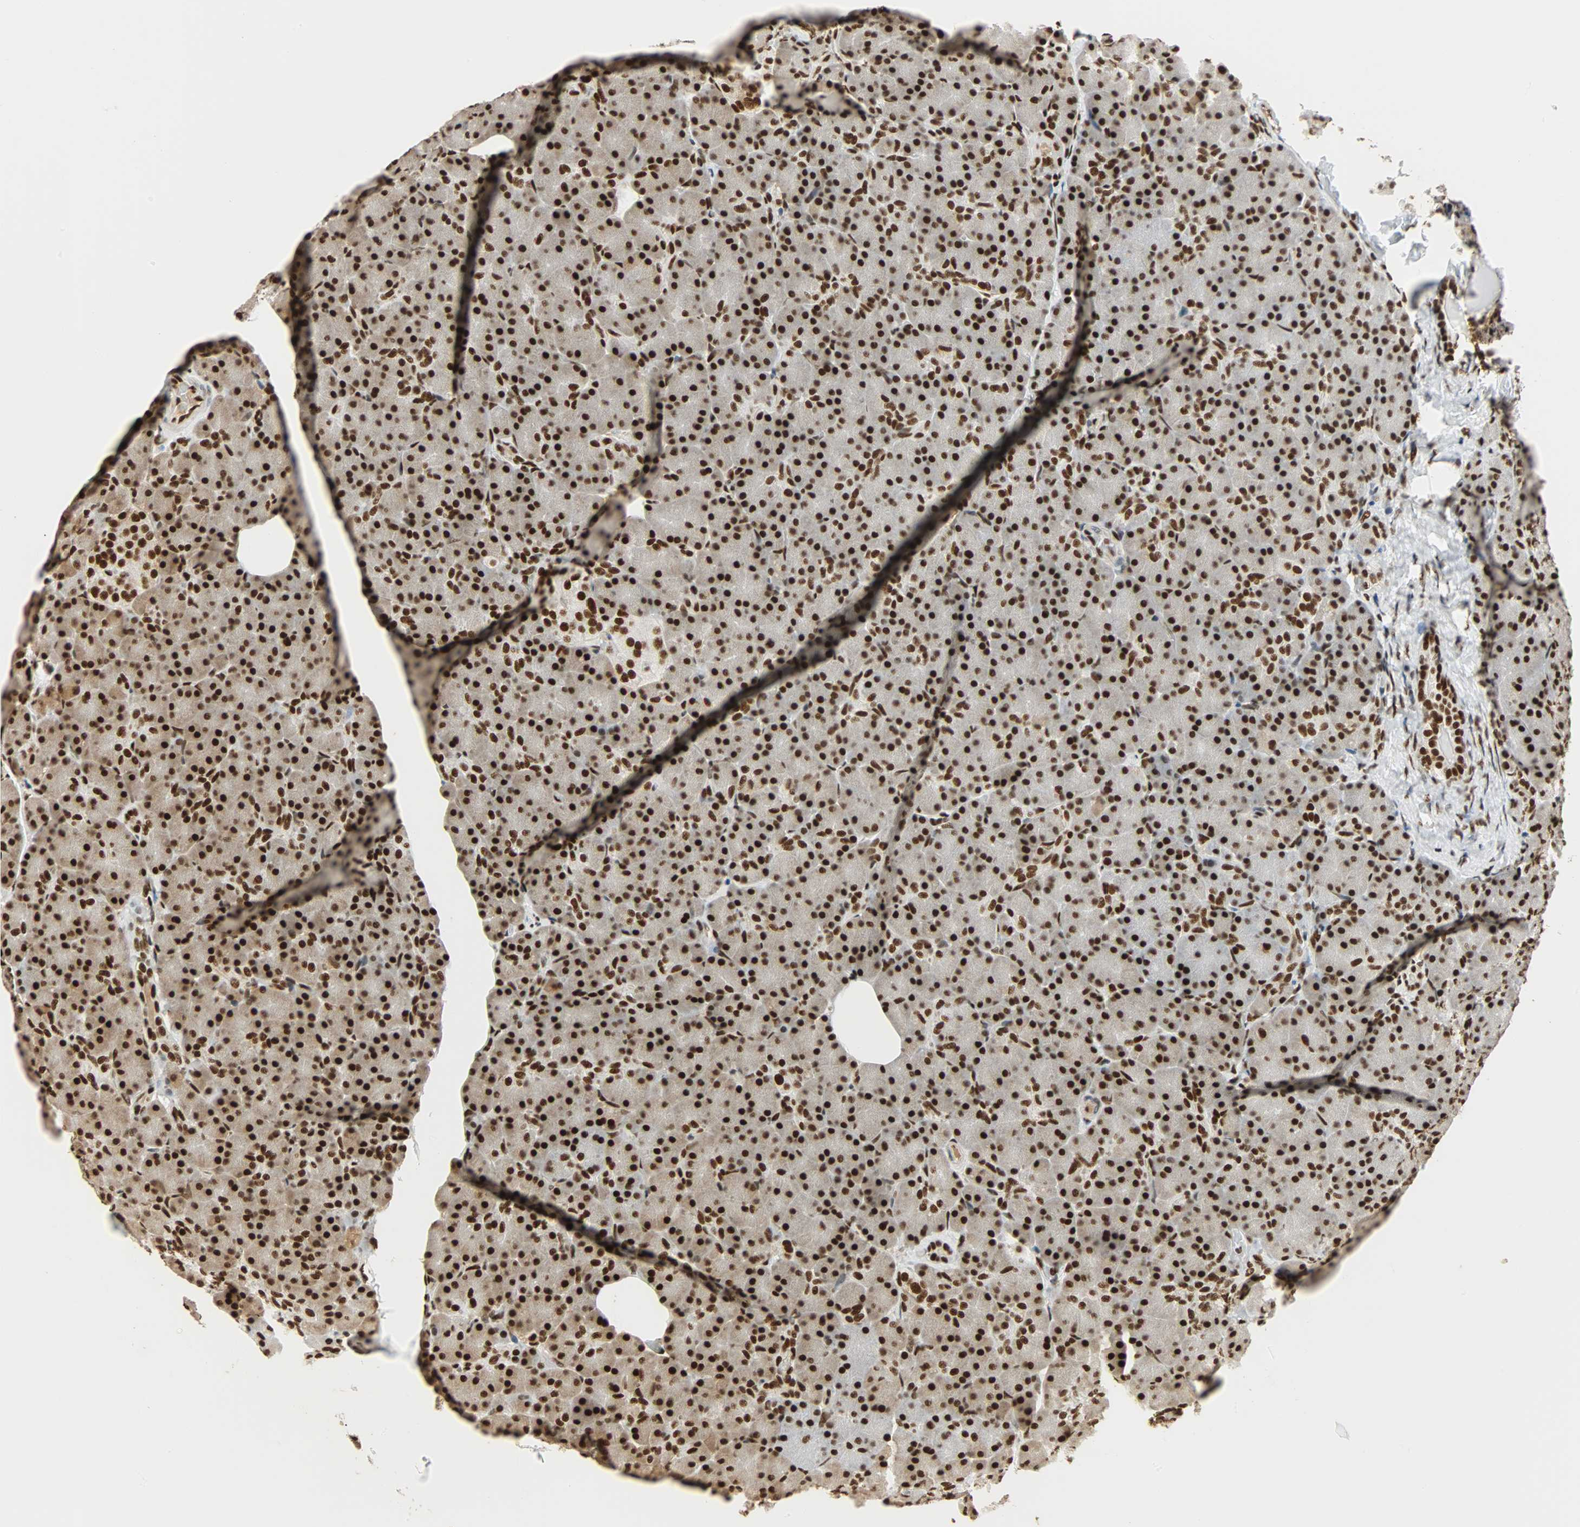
{"staining": {"intensity": "strong", "quantity": ">75%", "location": "nuclear"}, "tissue": "pancreas", "cell_type": "Exocrine glandular cells", "image_type": "normal", "snomed": [{"axis": "morphology", "description": "Normal tissue, NOS"}, {"axis": "topography", "description": "Pancreas"}], "caption": "This micrograph shows normal pancreas stained with IHC to label a protein in brown. The nuclear of exocrine glandular cells show strong positivity for the protein. Nuclei are counter-stained blue.", "gene": "CDK12", "patient": {"sex": "female", "age": 43}}